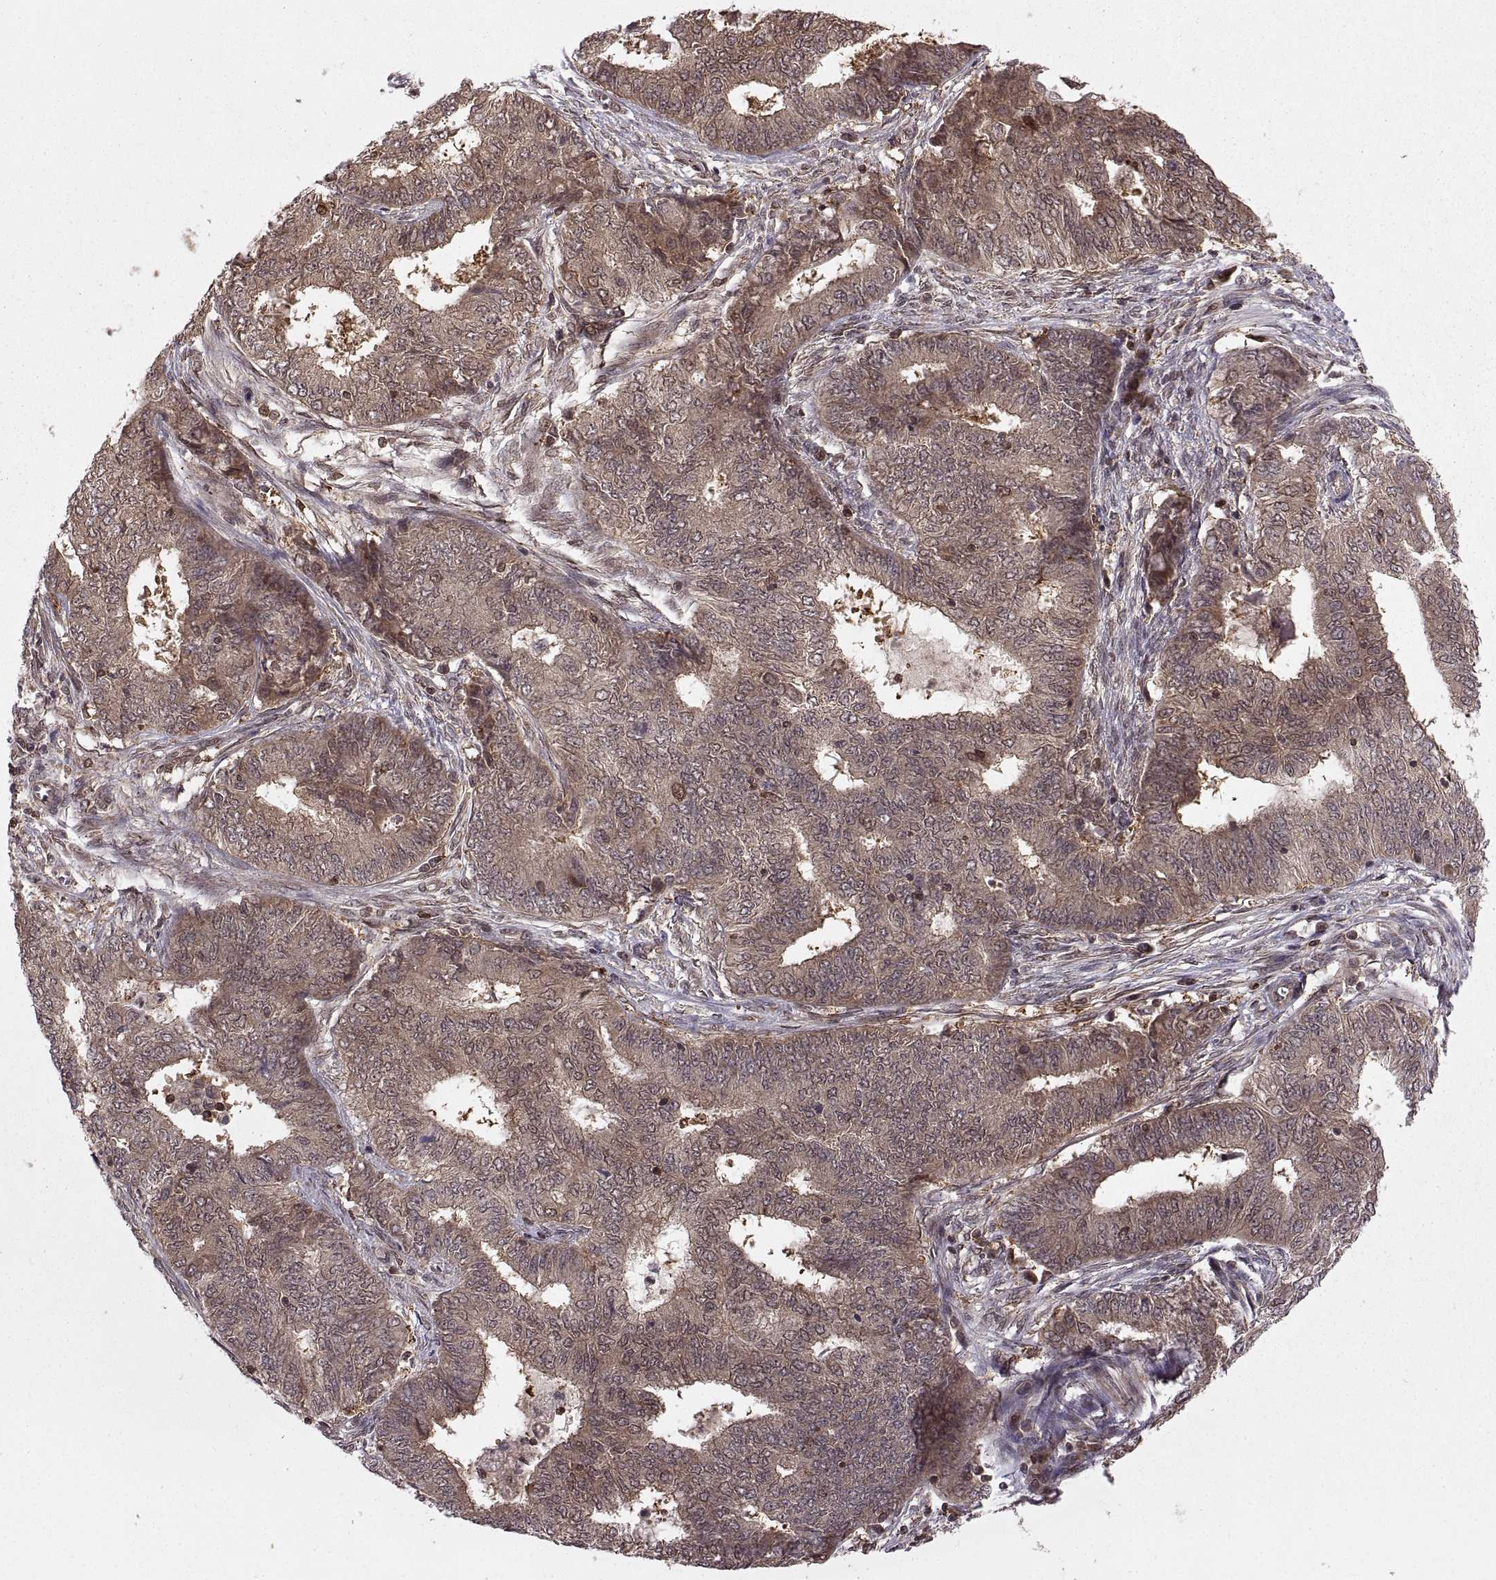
{"staining": {"intensity": "weak", "quantity": ">75%", "location": "cytoplasmic/membranous"}, "tissue": "endometrial cancer", "cell_type": "Tumor cells", "image_type": "cancer", "snomed": [{"axis": "morphology", "description": "Adenocarcinoma, NOS"}, {"axis": "topography", "description": "Endometrium"}], "caption": "Human adenocarcinoma (endometrial) stained with a protein marker demonstrates weak staining in tumor cells.", "gene": "DEDD", "patient": {"sex": "female", "age": 62}}